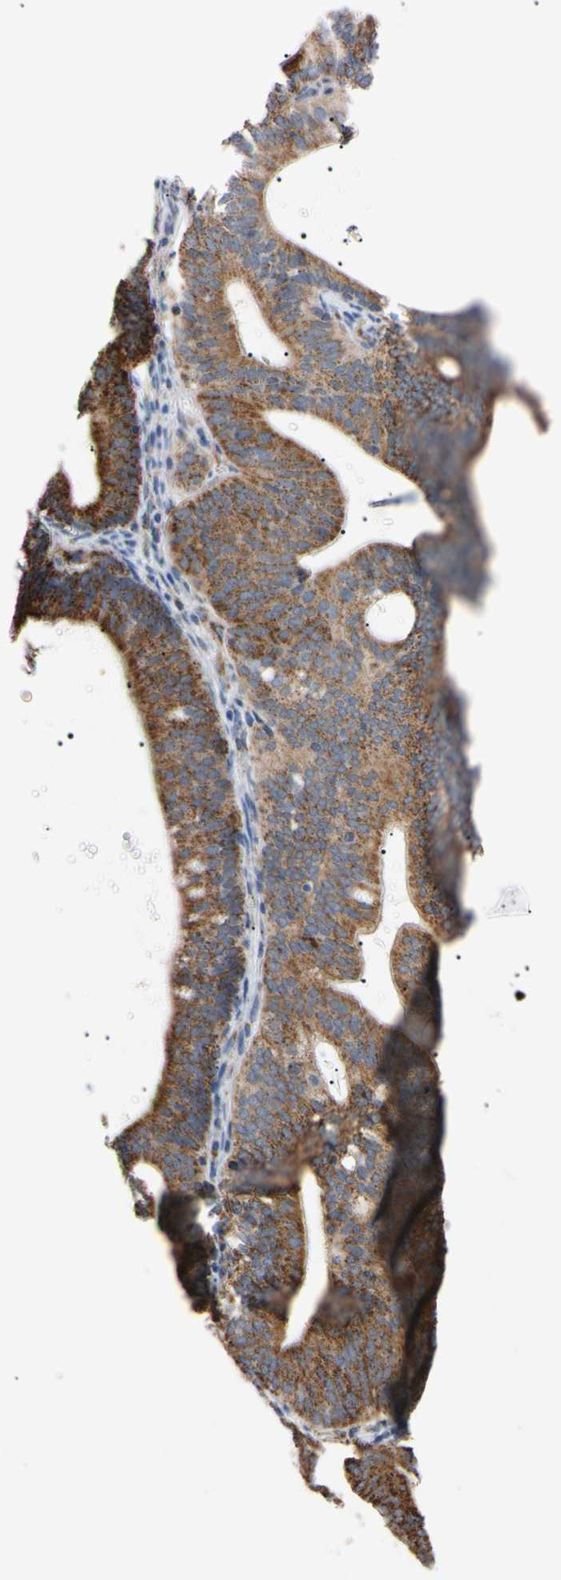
{"staining": {"intensity": "strong", "quantity": ">75%", "location": "cytoplasmic/membranous"}, "tissue": "endometrial cancer", "cell_type": "Tumor cells", "image_type": "cancer", "snomed": [{"axis": "morphology", "description": "Adenocarcinoma, NOS"}, {"axis": "topography", "description": "Uterus"}], "caption": "Endometrial cancer (adenocarcinoma) stained with a protein marker reveals strong staining in tumor cells.", "gene": "CLPP", "patient": {"sex": "female", "age": 83}}